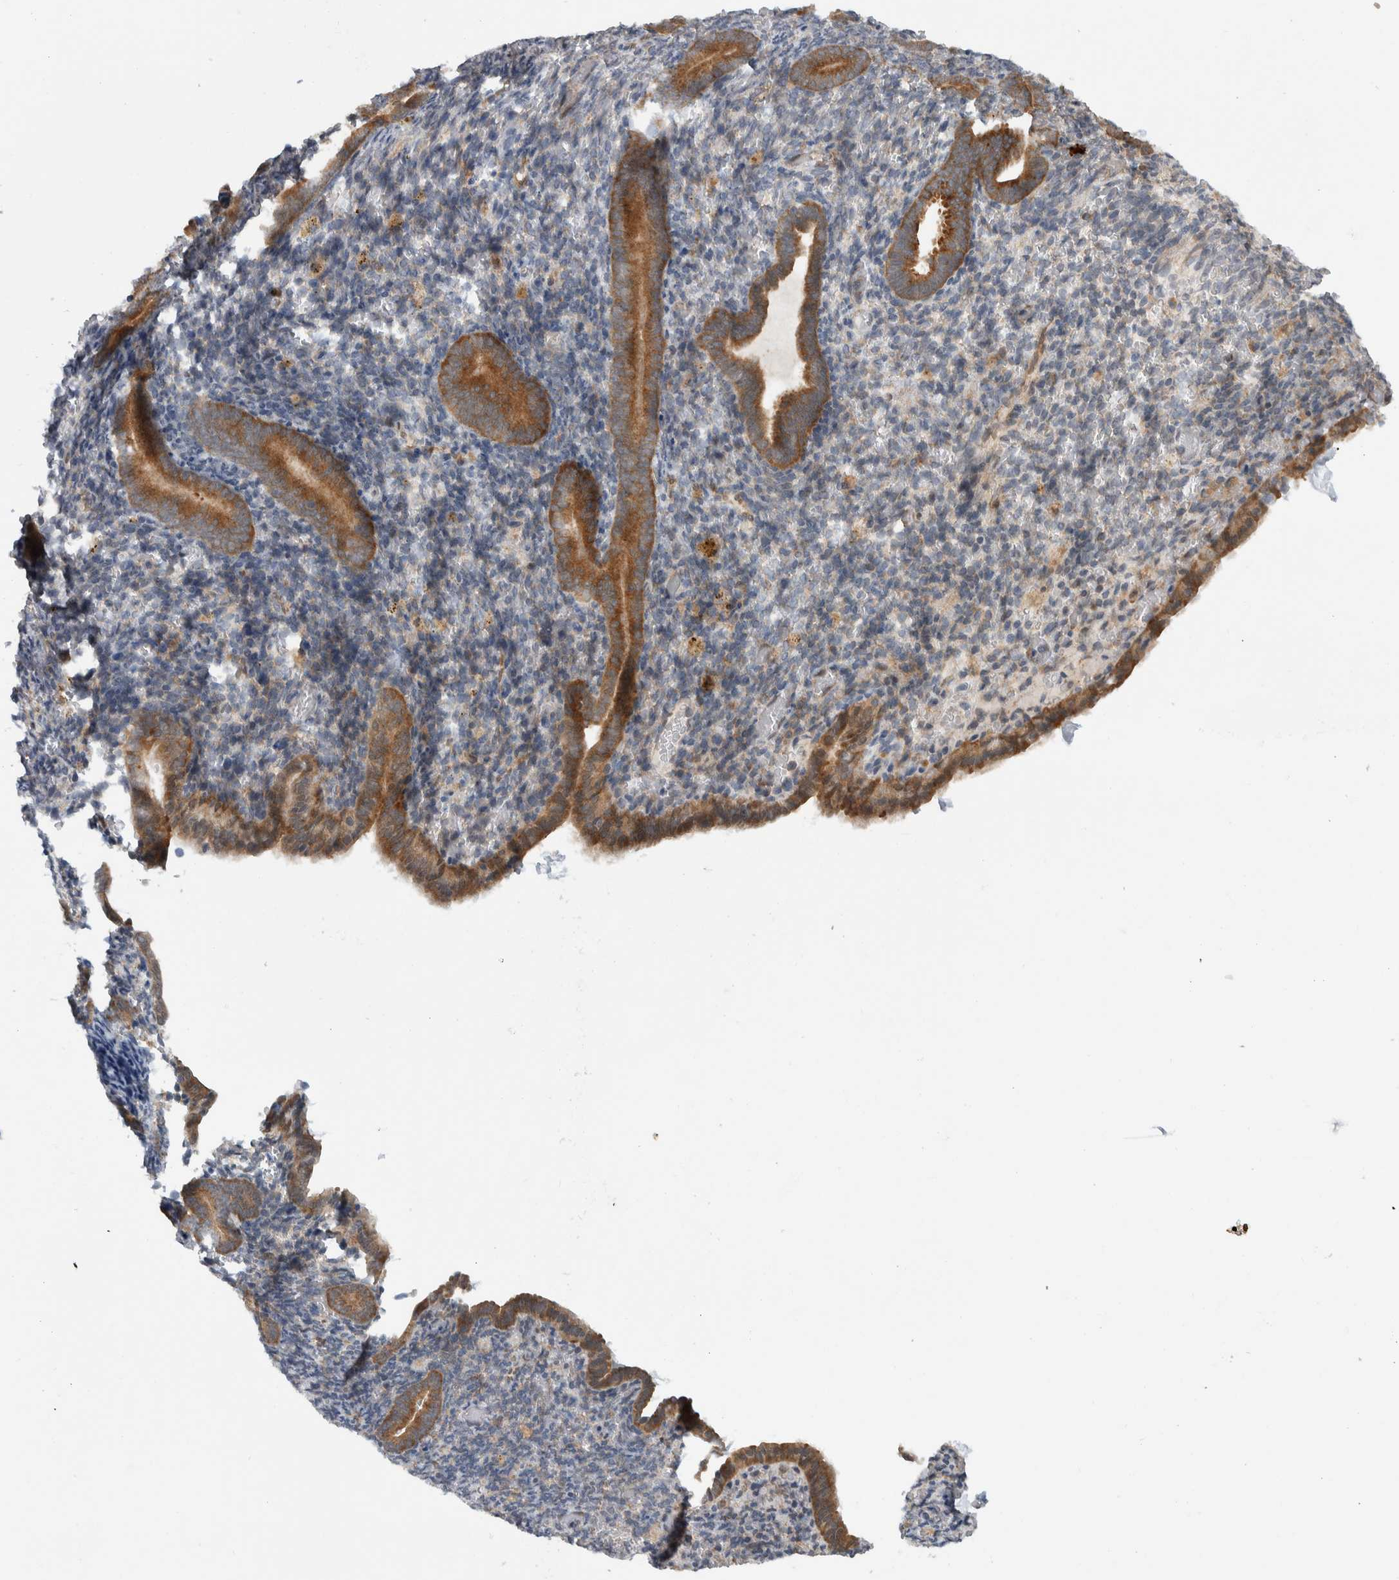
{"staining": {"intensity": "weak", "quantity": "<25%", "location": "cytoplasmic/membranous"}, "tissue": "endometrium", "cell_type": "Cells in endometrial stroma", "image_type": "normal", "snomed": [{"axis": "morphology", "description": "Normal tissue, NOS"}, {"axis": "topography", "description": "Endometrium"}], "caption": "Immunohistochemistry (IHC) of benign endometrium displays no expression in cells in endometrial stroma.", "gene": "CCDC43", "patient": {"sex": "female", "age": 51}}